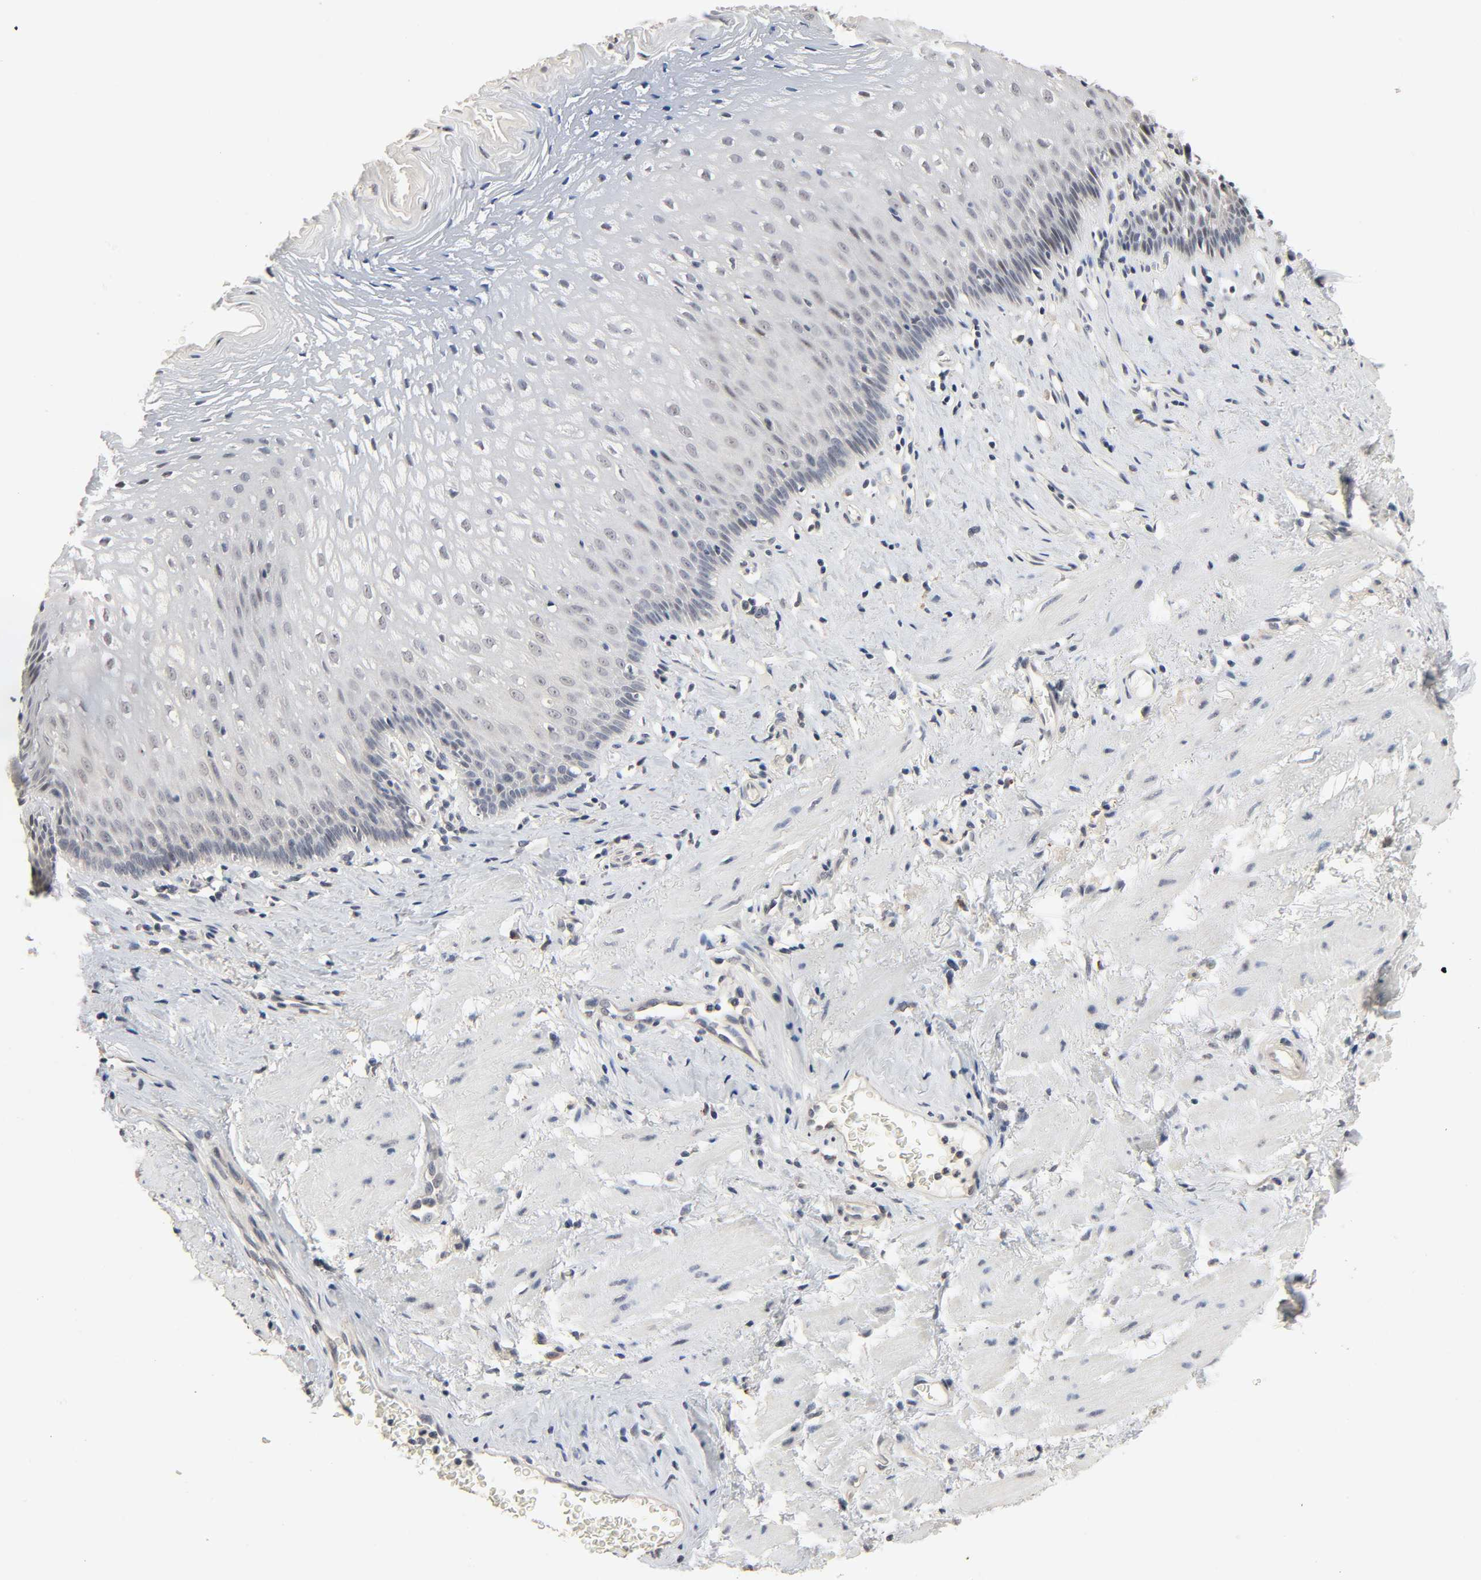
{"staining": {"intensity": "negative", "quantity": "none", "location": "none"}, "tissue": "esophagus", "cell_type": "Squamous epithelial cells", "image_type": "normal", "snomed": [{"axis": "morphology", "description": "Normal tissue, NOS"}, {"axis": "topography", "description": "Esophagus"}], "caption": "DAB (3,3'-diaminobenzidine) immunohistochemical staining of unremarkable human esophagus exhibits no significant staining in squamous epithelial cells. The staining was performed using DAB to visualize the protein expression in brown, while the nuclei were stained in blue with hematoxylin (Magnification: 20x).", "gene": "MAGEA8", "patient": {"sex": "female", "age": 70}}